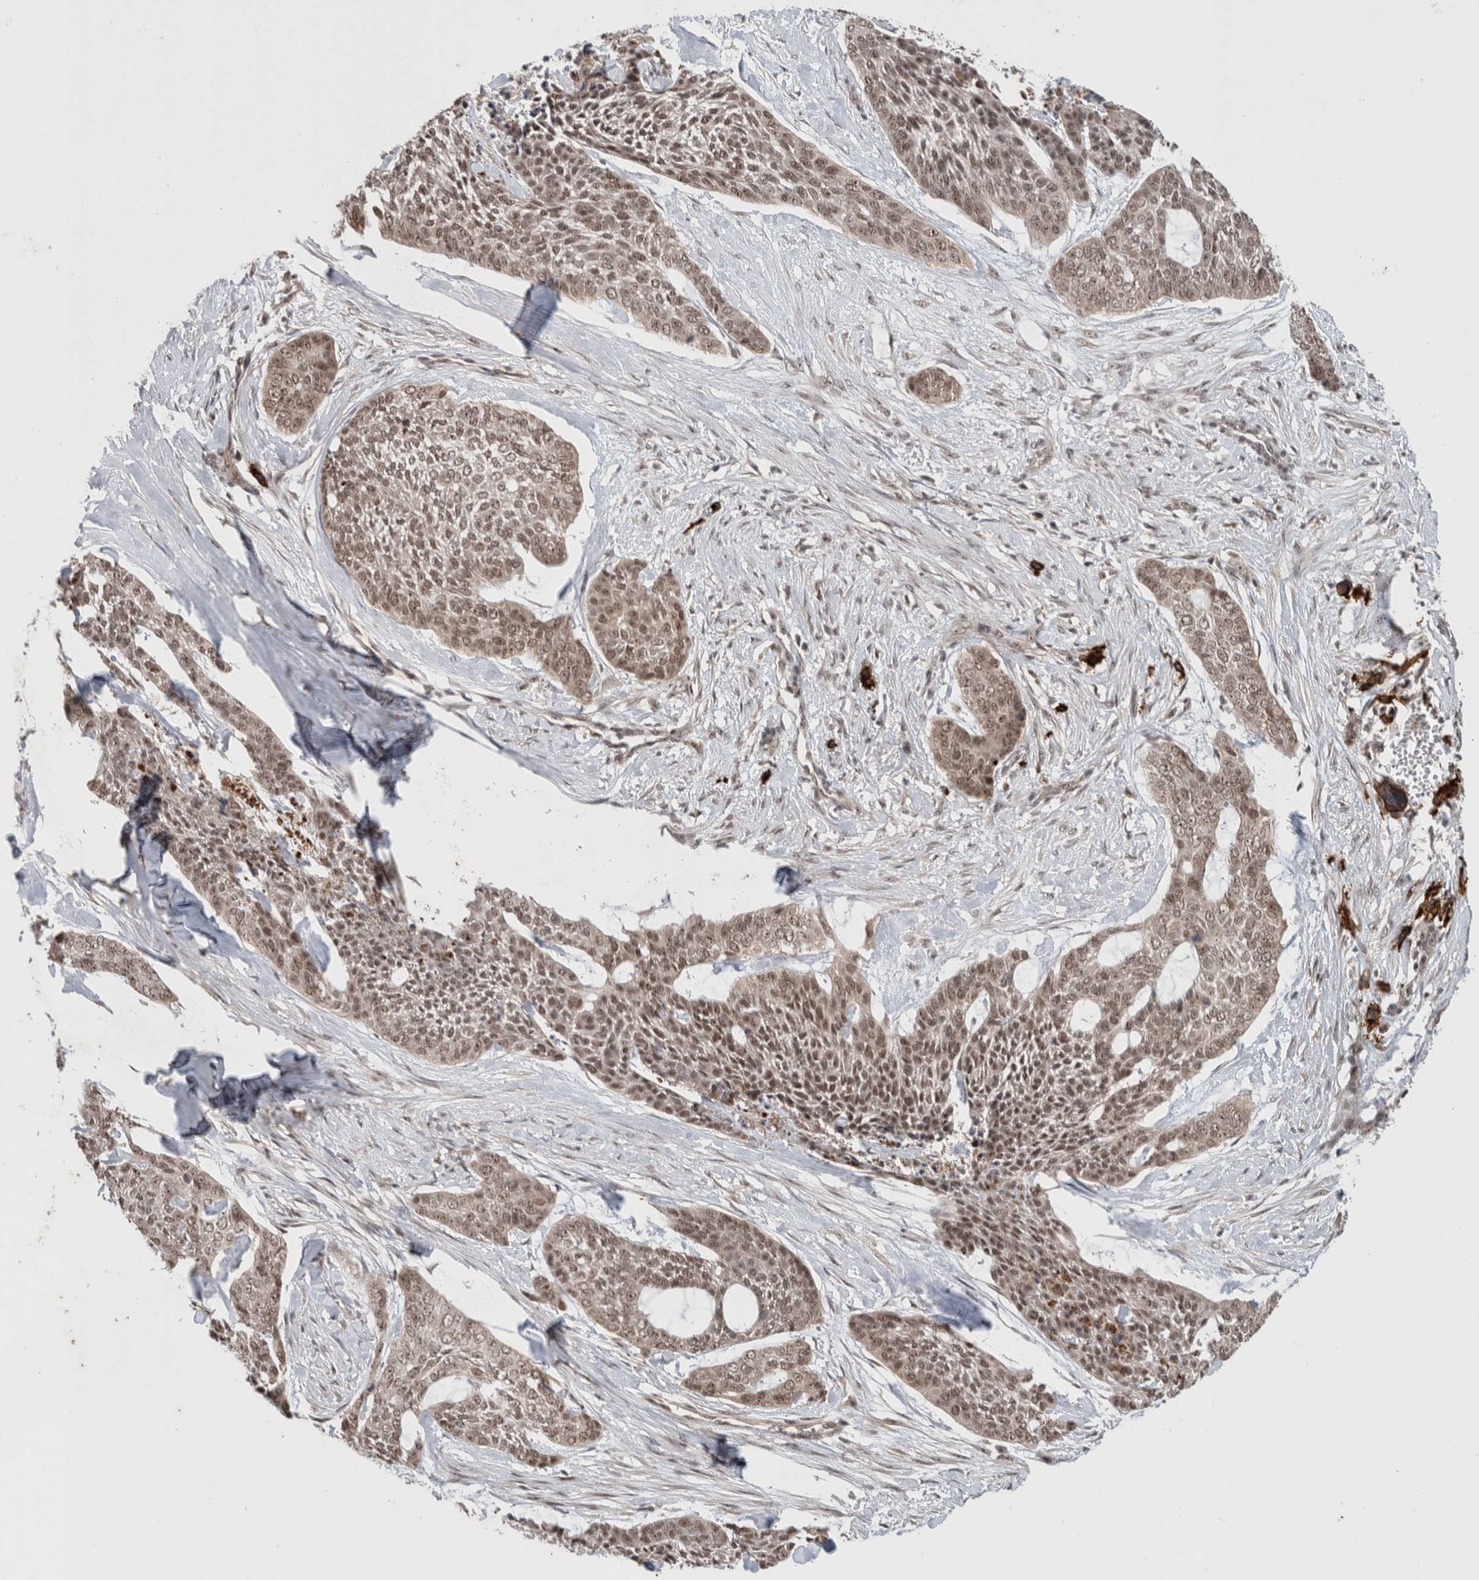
{"staining": {"intensity": "weak", "quantity": ">75%", "location": "cytoplasmic/membranous,nuclear"}, "tissue": "skin cancer", "cell_type": "Tumor cells", "image_type": "cancer", "snomed": [{"axis": "morphology", "description": "Basal cell carcinoma"}, {"axis": "topography", "description": "Skin"}], "caption": "Brown immunohistochemical staining in skin cancer (basal cell carcinoma) demonstrates weak cytoplasmic/membranous and nuclear staining in about >75% of tumor cells.", "gene": "MPHOSPH6", "patient": {"sex": "female", "age": 64}}